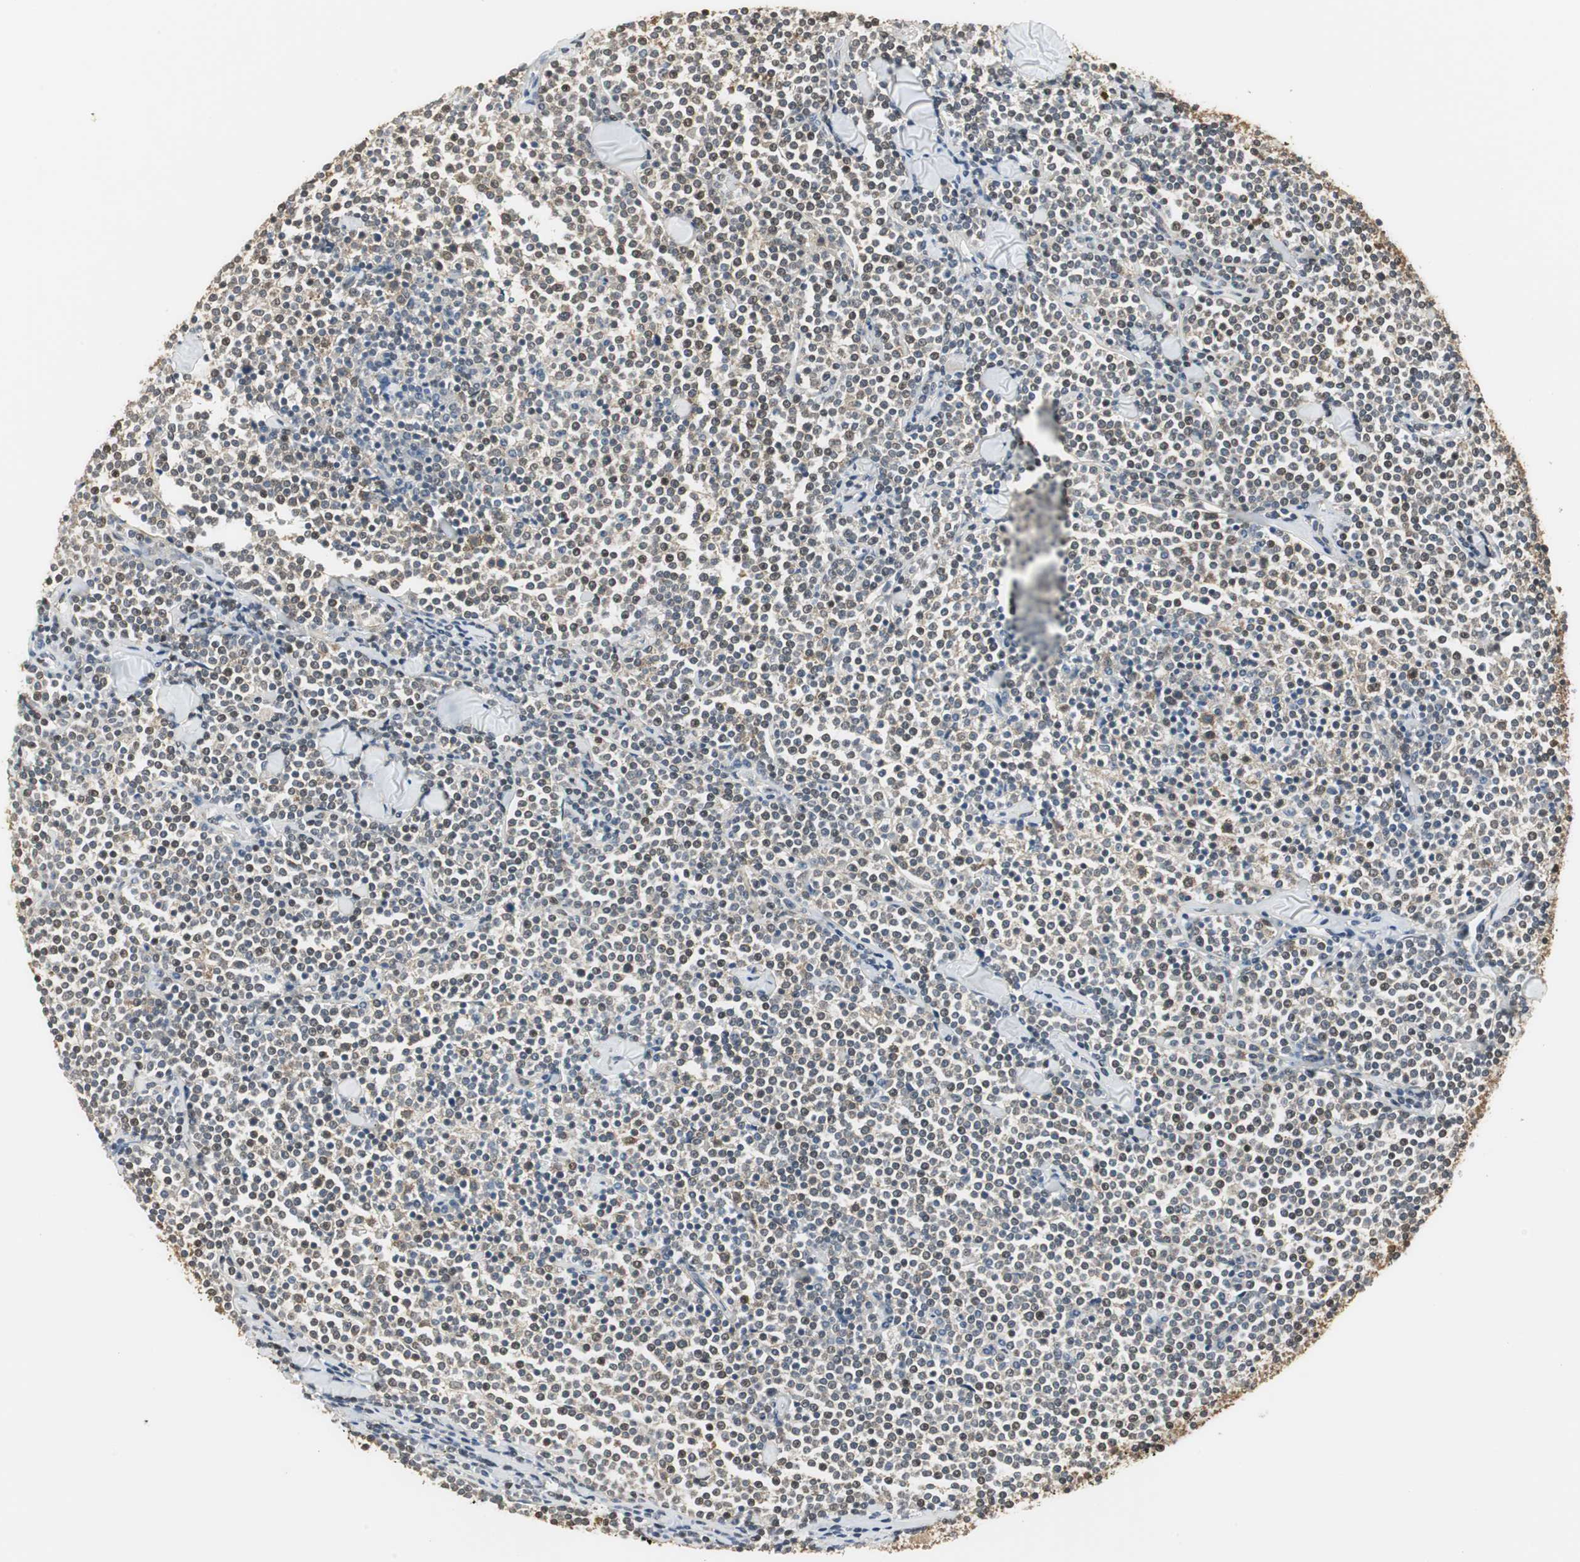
{"staining": {"intensity": "weak", "quantity": "25%-75%", "location": "cytoplasmic/membranous"}, "tissue": "lymphoma", "cell_type": "Tumor cells", "image_type": "cancer", "snomed": [{"axis": "morphology", "description": "Malignant lymphoma, non-Hodgkin's type, Low grade"}, {"axis": "topography", "description": "Soft tissue"}], "caption": "Protein staining of low-grade malignant lymphoma, non-Hodgkin's type tissue shows weak cytoplasmic/membranous staining in about 25%-75% of tumor cells.", "gene": "CCT5", "patient": {"sex": "male", "age": 92}}